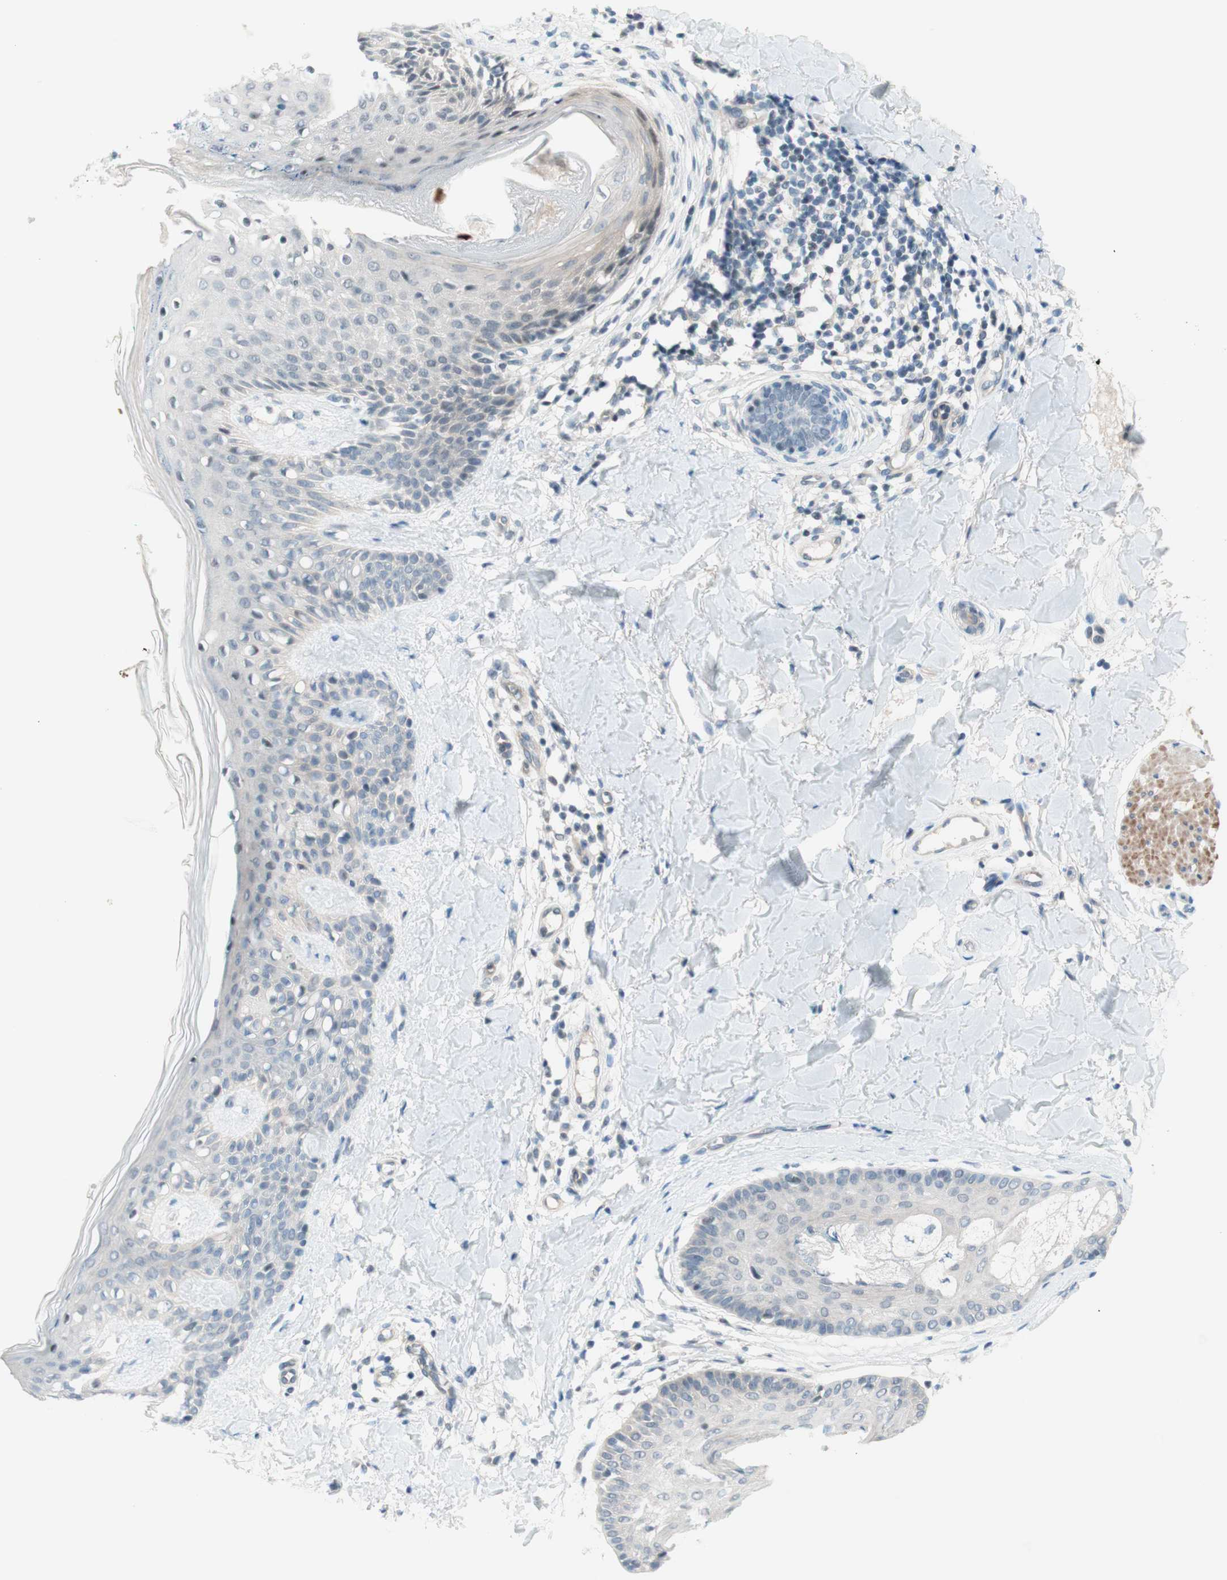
{"staining": {"intensity": "negative", "quantity": "none", "location": "none"}, "tissue": "skin", "cell_type": "Fibroblasts", "image_type": "normal", "snomed": [{"axis": "morphology", "description": "Normal tissue, NOS"}, {"axis": "topography", "description": "Skin"}], "caption": "The immunohistochemistry (IHC) image has no significant expression in fibroblasts of skin. (DAB immunohistochemistry with hematoxylin counter stain).", "gene": "JPH1", "patient": {"sex": "male", "age": 16}}